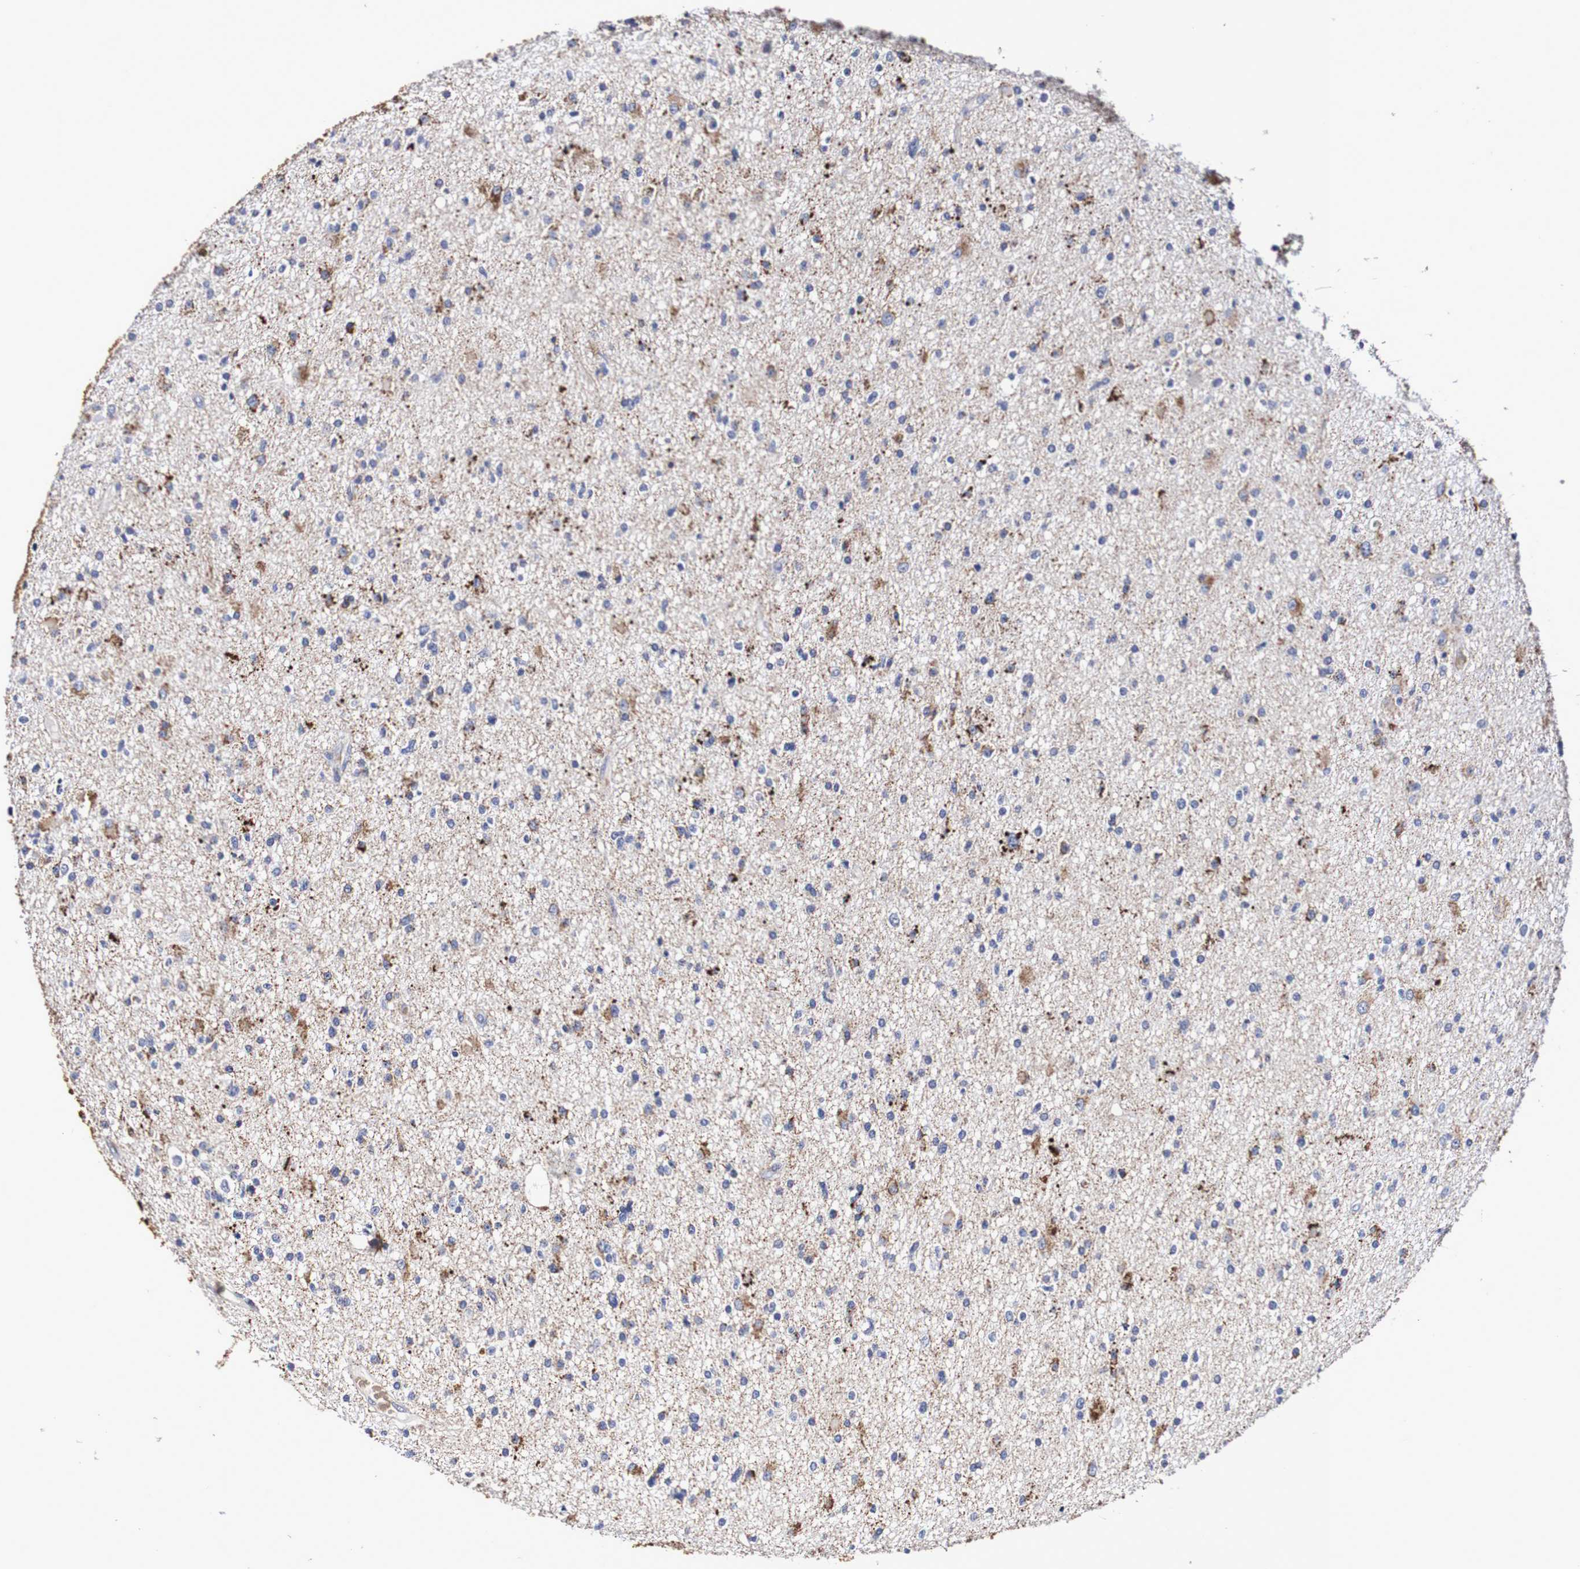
{"staining": {"intensity": "moderate", "quantity": "<25%", "location": "cytoplasmic/membranous"}, "tissue": "glioma", "cell_type": "Tumor cells", "image_type": "cancer", "snomed": [{"axis": "morphology", "description": "Glioma, malignant, High grade"}, {"axis": "topography", "description": "Brain"}], "caption": "Immunohistochemistry (DAB (3,3'-diaminobenzidine)) staining of malignant high-grade glioma reveals moderate cytoplasmic/membranous protein positivity in about <25% of tumor cells. (DAB IHC, brown staining for protein, blue staining for nuclei).", "gene": "WNT4", "patient": {"sex": "male", "age": 33}}